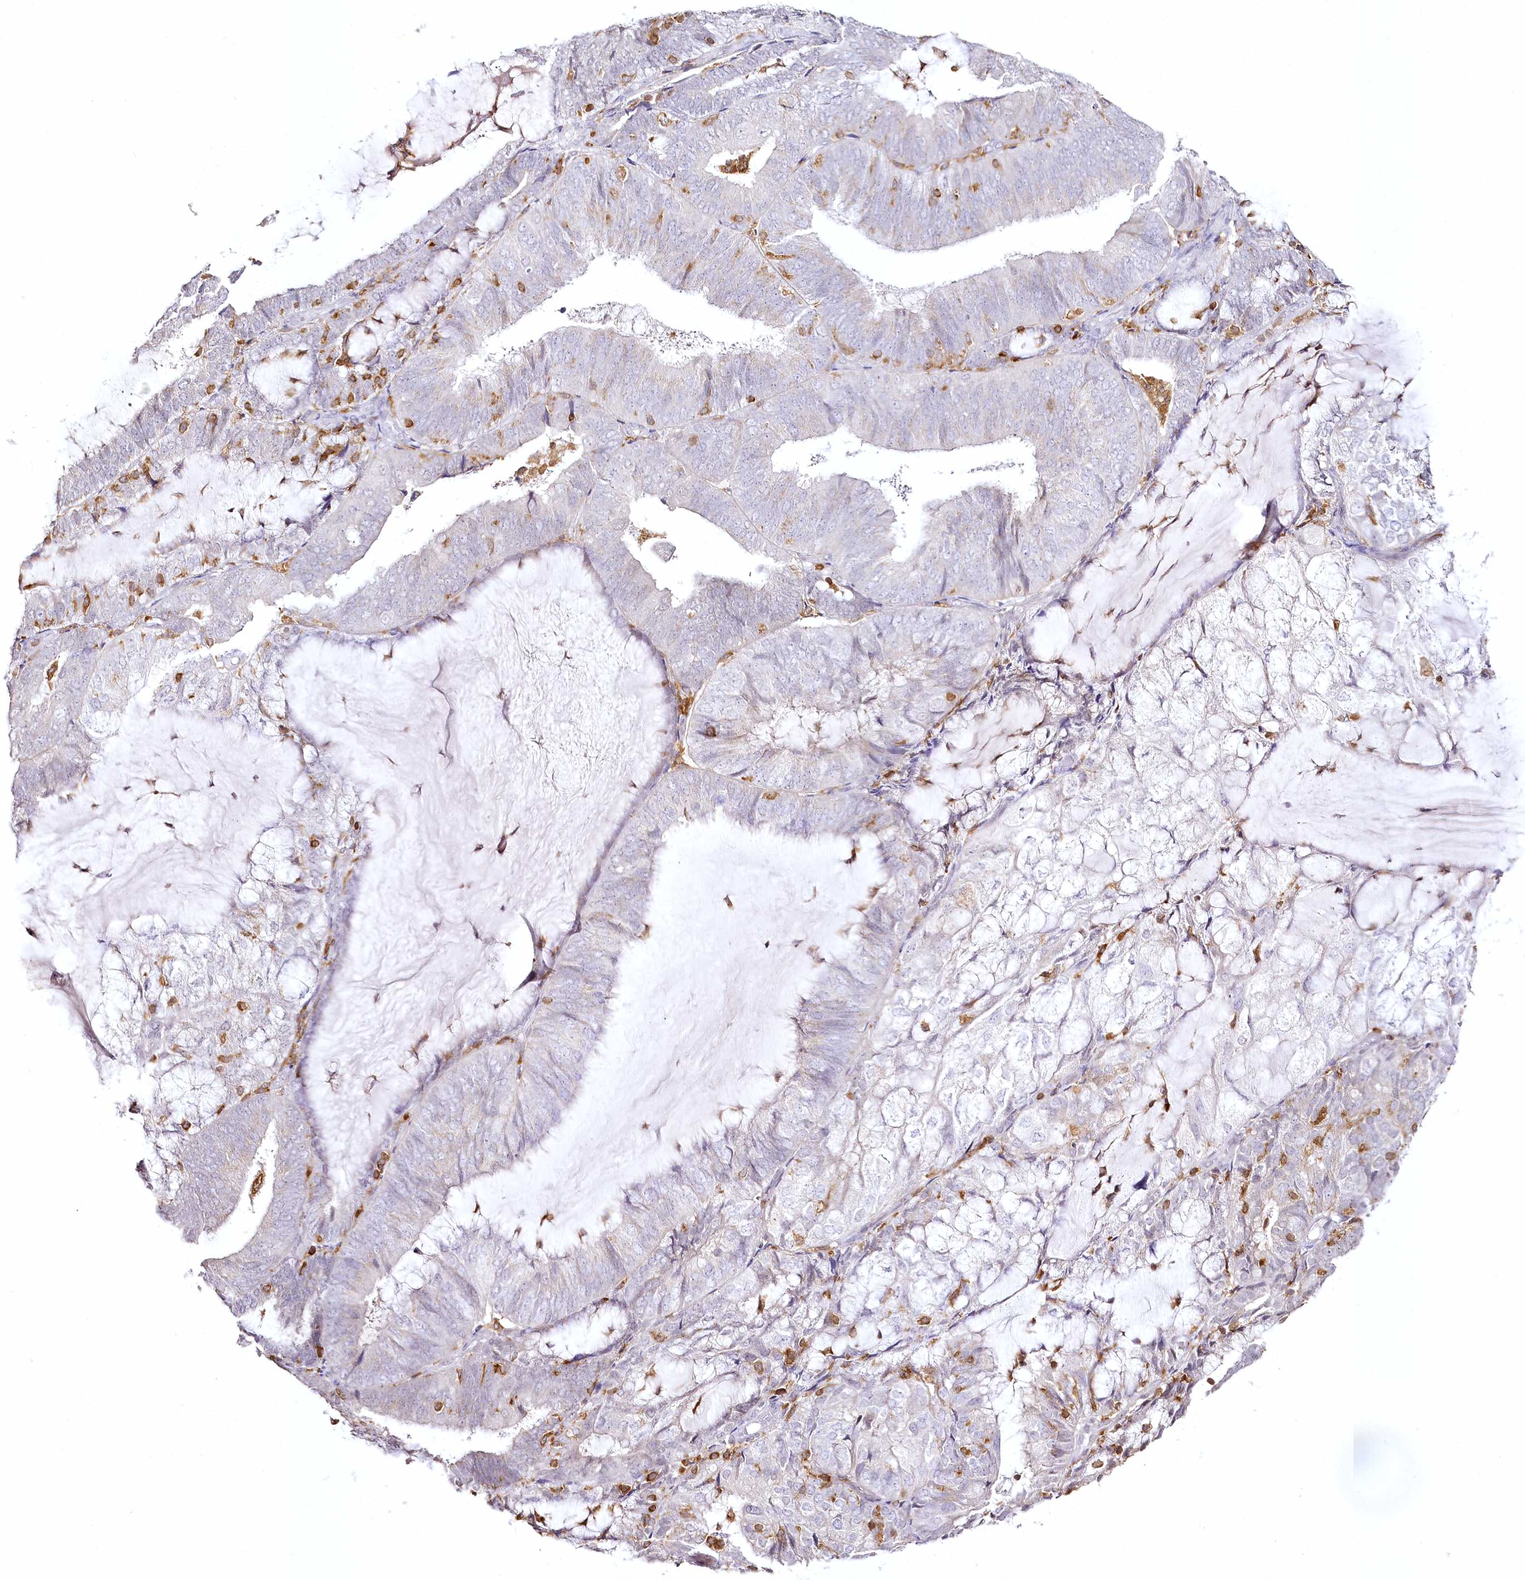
{"staining": {"intensity": "negative", "quantity": "none", "location": "none"}, "tissue": "endometrial cancer", "cell_type": "Tumor cells", "image_type": "cancer", "snomed": [{"axis": "morphology", "description": "Adenocarcinoma, NOS"}, {"axis": "topography", "description": "Endometrium"}], "caption": "A micrograph of adenocarcinoma (endometrial) stained for a protein reveals no brown staining in tumor cells.", "gene": "DOCK2", "patient": {"sex": "female", "age": 81}}